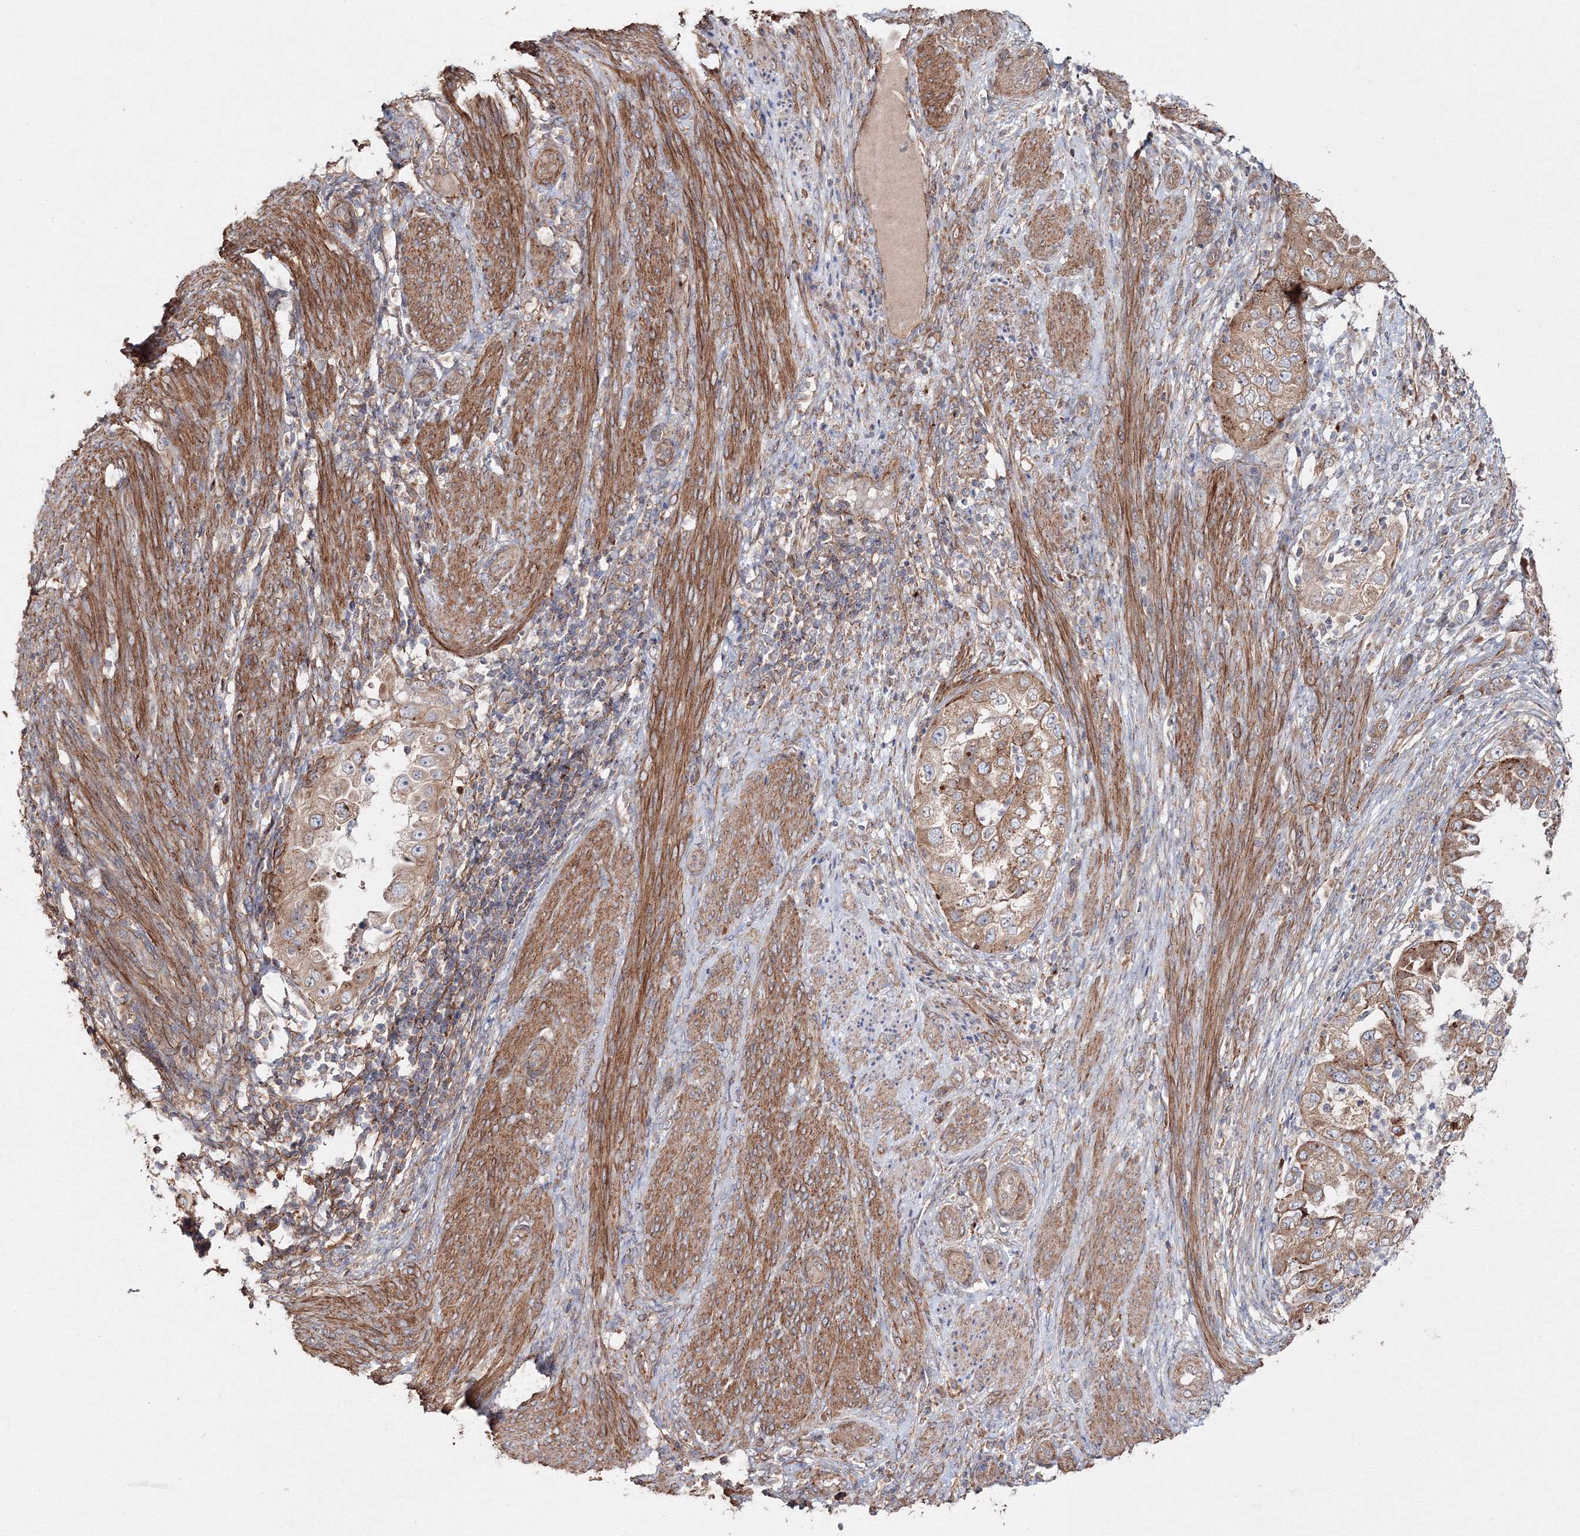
{"staining": {"intensity": "moderate", "quantity": ">75%", "location": "cytoplasmic/membranous"}, "tissue": "endometrial cancer", "cell_type": "Tumor cells", "image_type": "cancer", "snomed": [{"axis": "morphology", "description": "Adenocarcinoma, NOS"}, {"axis": "topography", "description": "Endometrium"}], "caption": "Protein staining demonstrates moderate cytoplasmic/membranous positivity in approximately >75% of tumor cells in adenocarcinoma (endometrial). (Brightfield microscopy of DAB IHC at high magnification).", "gene": "DDO", "patient": {"sex": "female", "age": 85}}